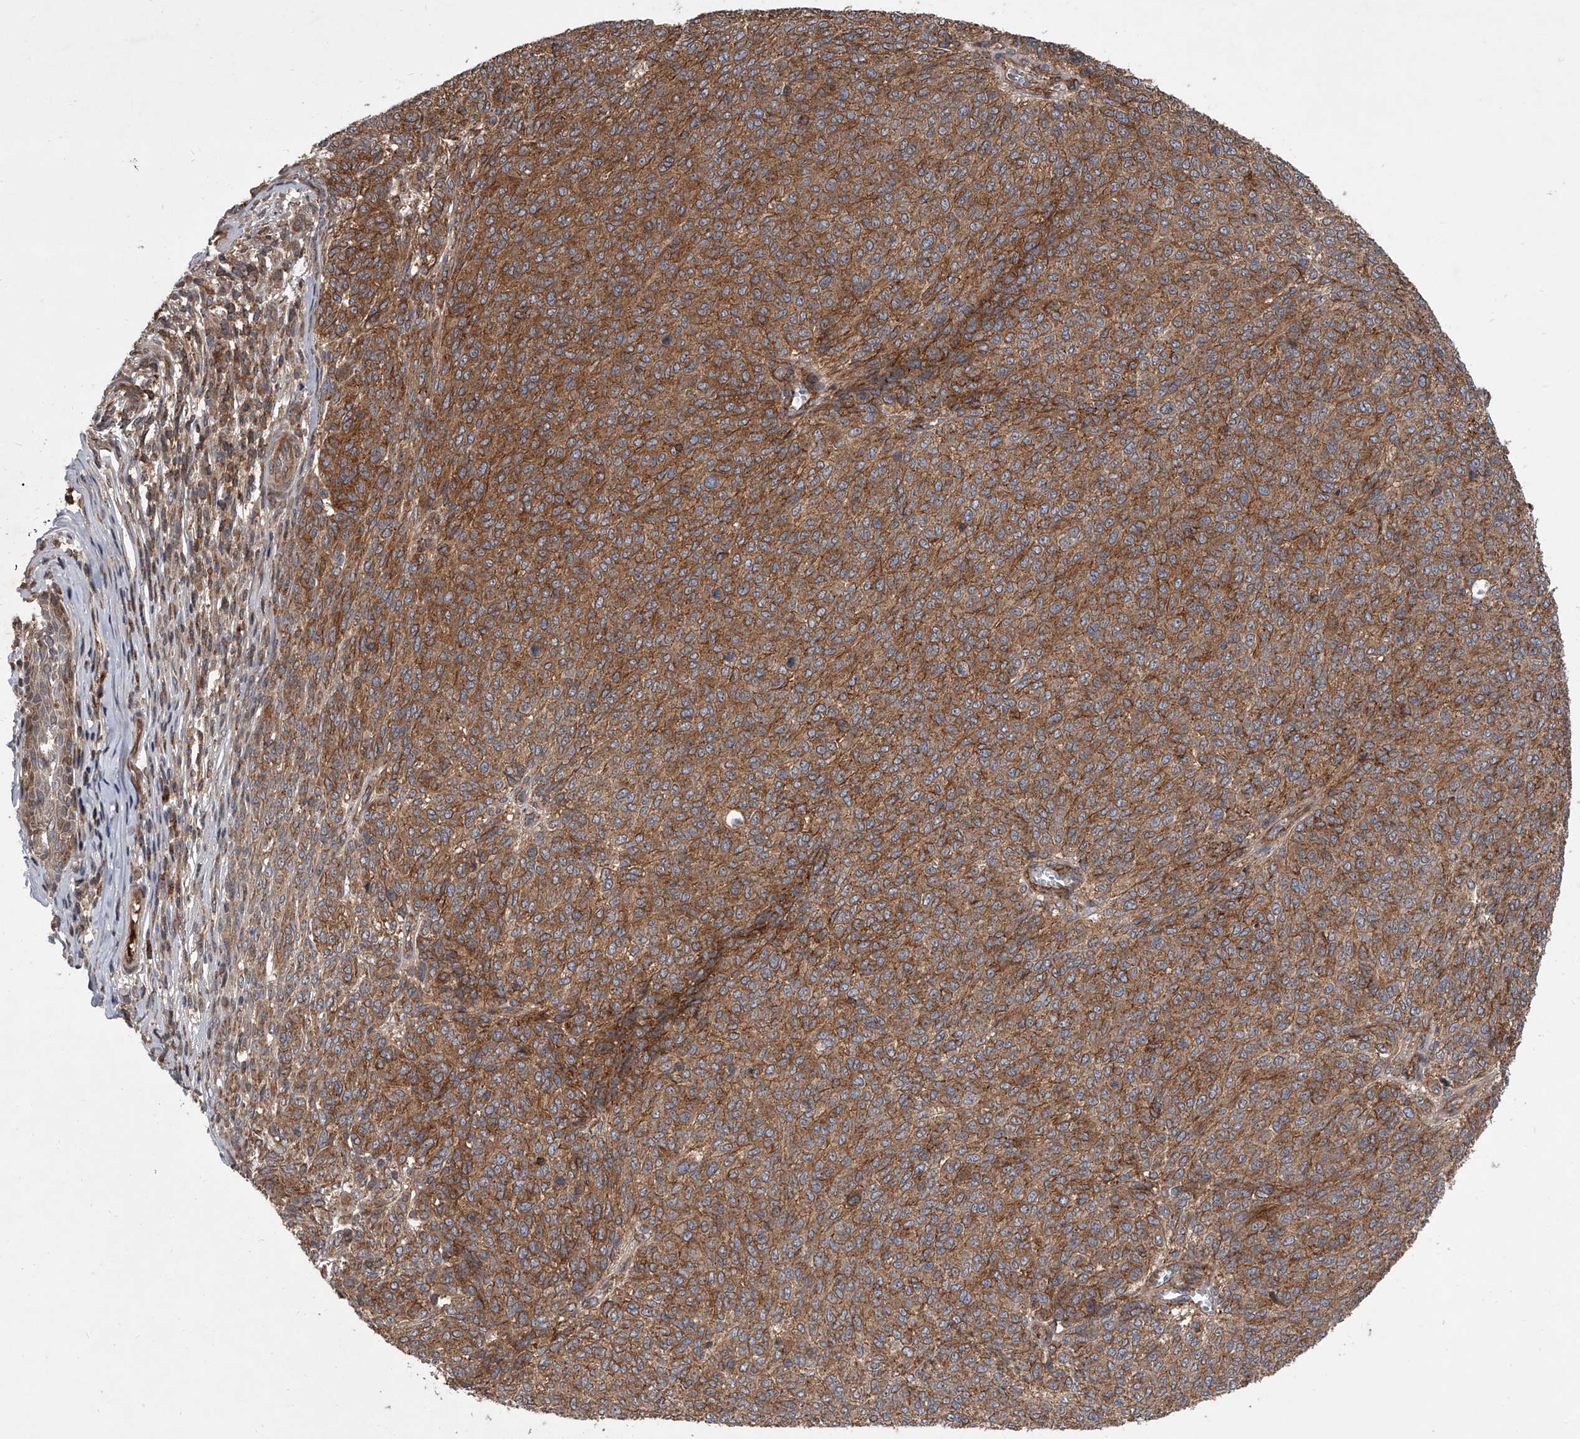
{"staining": {"intensity": "moderate", "quantity": ">75%", "location": "cytoplasmic/membranous"}, "tissue": "melanoma", "cell_type": "Tumor cells", "image_type": "cancer", "snomed": [{"axis": "morphology", "description": "Malignant melanoma, NOS"}, {"axis": "topography", "description": "Skin"}], "caption": "A high-resolution image shows immunohistochemistry (IHC) staining of melanoma, which reveals moderate cytoplasmic/membranous expression in approximately >75% of tumor cells.", "gene": "USP47", "patient": {"sex": "male", "age": 49}}